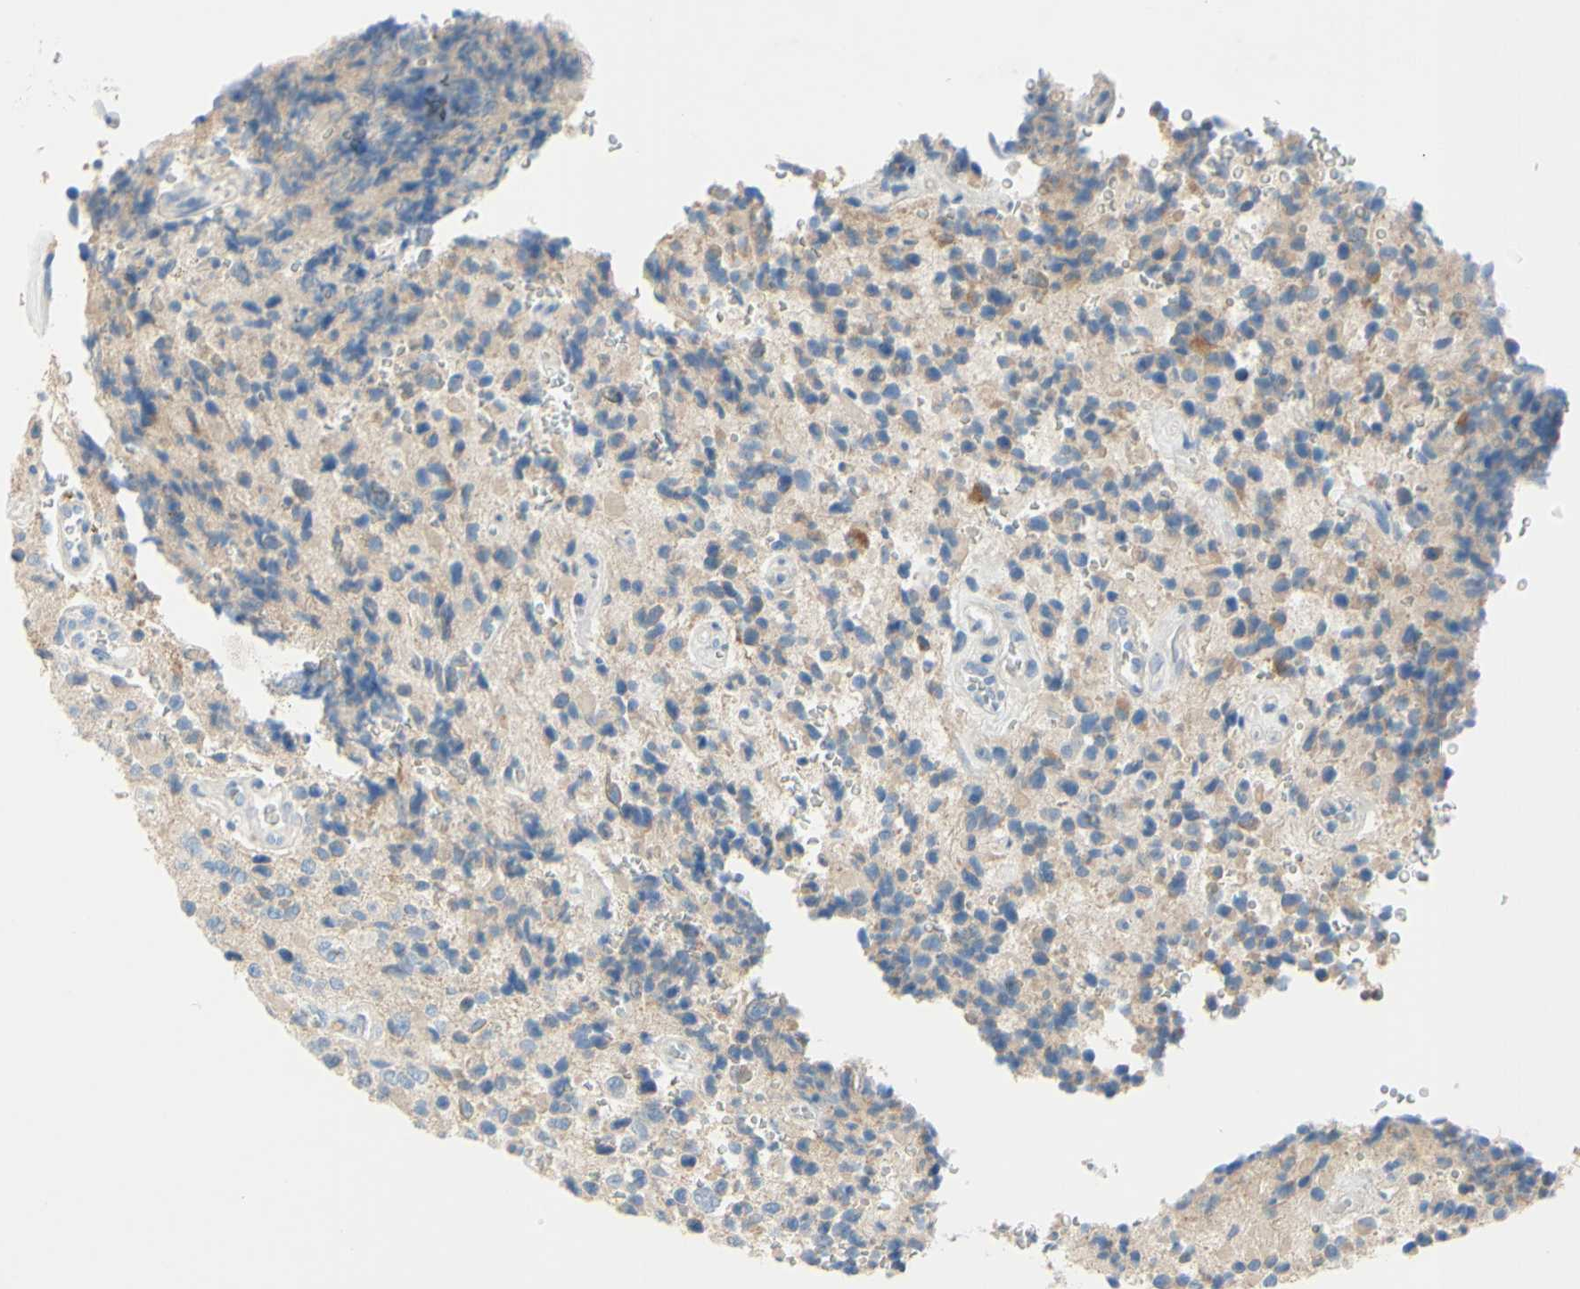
{"staining": {"intensity": "moderate", "quantity": "<25%", "location": "cytoplasmic/membranous"}, "tissue": "glioma", "cell_type": "Tumor cells", "image_type": "cancer", "snomed": [{"axis": "morphology", "description": "Glioma, malignant, High grade"}, {"axis": "topography", "description": "pancreas cauda"}], "caption": "This is an image of IHC staining of glioma, which shows moderate staining in the cytoplasmic/membranous of tumor cells.", "gene": "FDFT1", "patient": {"sex": "male", "age": 60}}